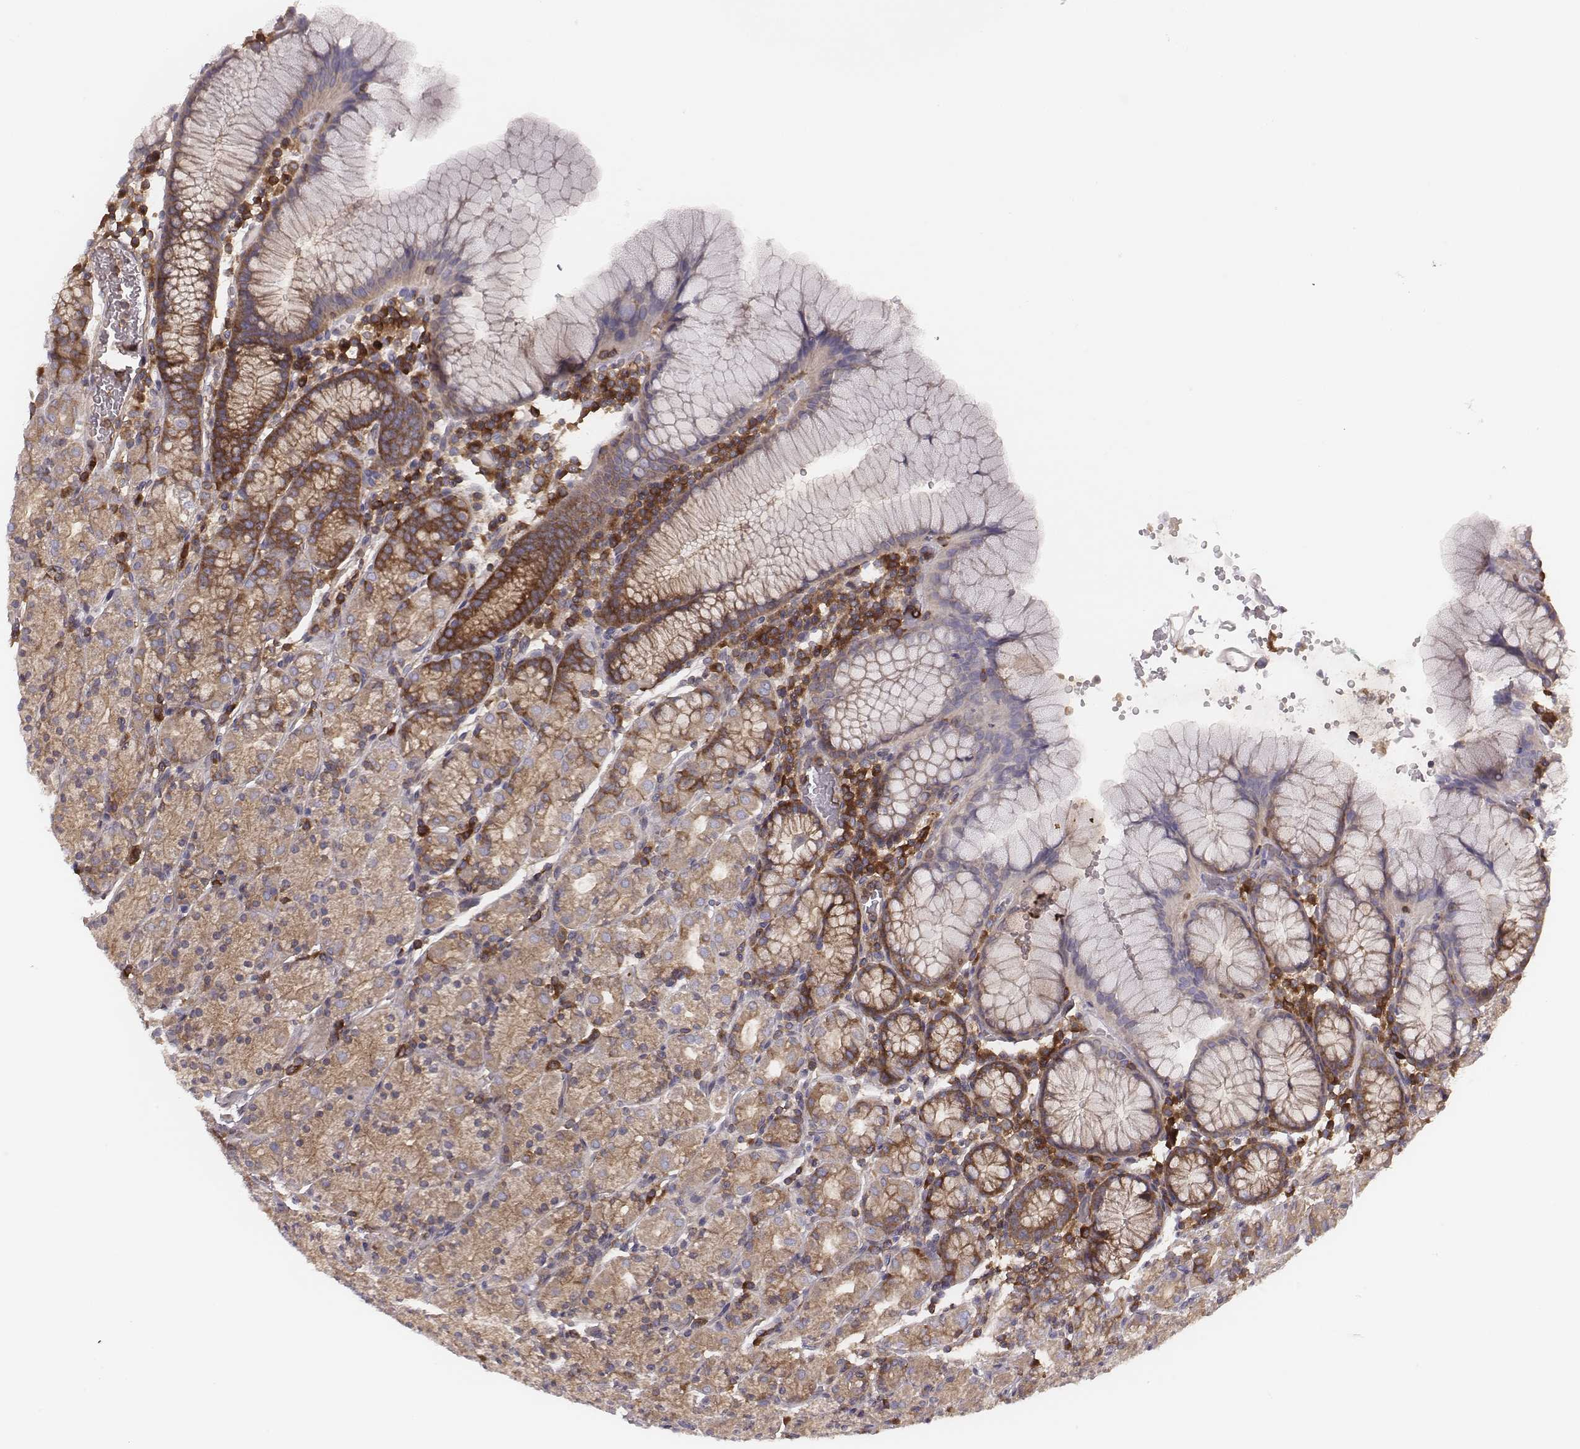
{"staining": {"intensity": "moderate", "quantity": ">75%", "location": "cytoplasmic/membranous"}, "tissue": "stomach", "cell_type": "Glandular cells", "image_type": "normal", "snomed": [{"axis": "morphology", "description": "Normal tissue, NOS"}, {"axis": "topography", "description": "Stomach, upper"}, {"axis": "topography", "description": "Stomach"}], "caption": "Stomach stained with IHC reveals moderate cytoplasmic/membranous positivity in approximately >75% of glandular cells.", "gene": "CAD", "patient": {"sex": "male", "age": 62}}